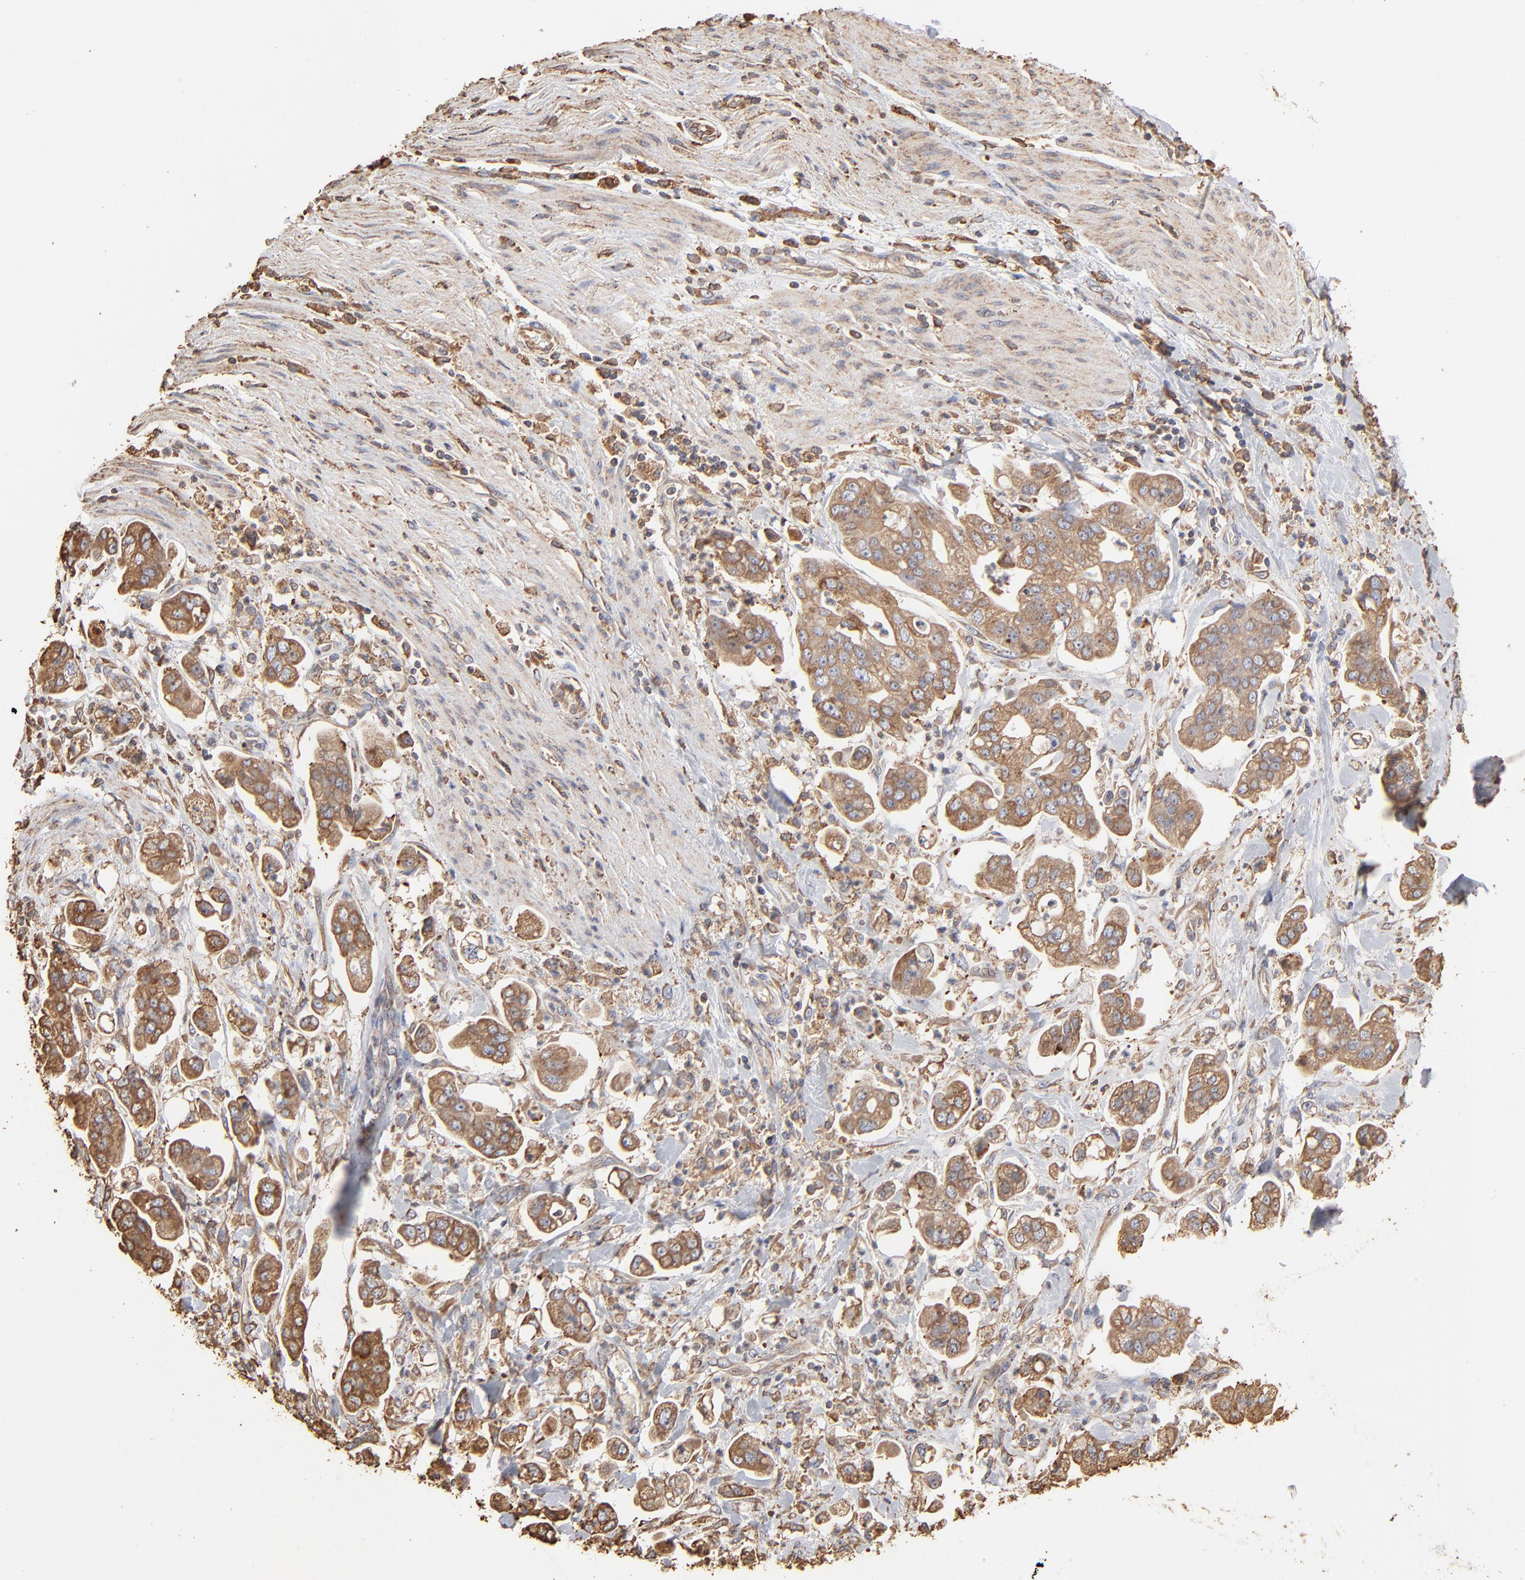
{"staining": {"intensity": "moderate", "quantity": ">75%", "location": "cytoplasmic/membranous"}, "tissue": "stomach cancer", "cell_type": "Tumor cells", "image_type": "cancer", "snomed": [{"axis": "morphology", "description": "Adenocarcinoma, NOS"}, {"axis": "topography", "description": "Stomach"}], "caption": "Tumor cells show medium levels of moderate cytoplasmic/membranous positivity in approximately >75% of cells in human adenocarcinoma (stomach). Immunohistochemistry stains the protein in brown and the nuclei are stained blue.", "gene": "PDIA3", "patient": {"sex": "male", "age": 62}}